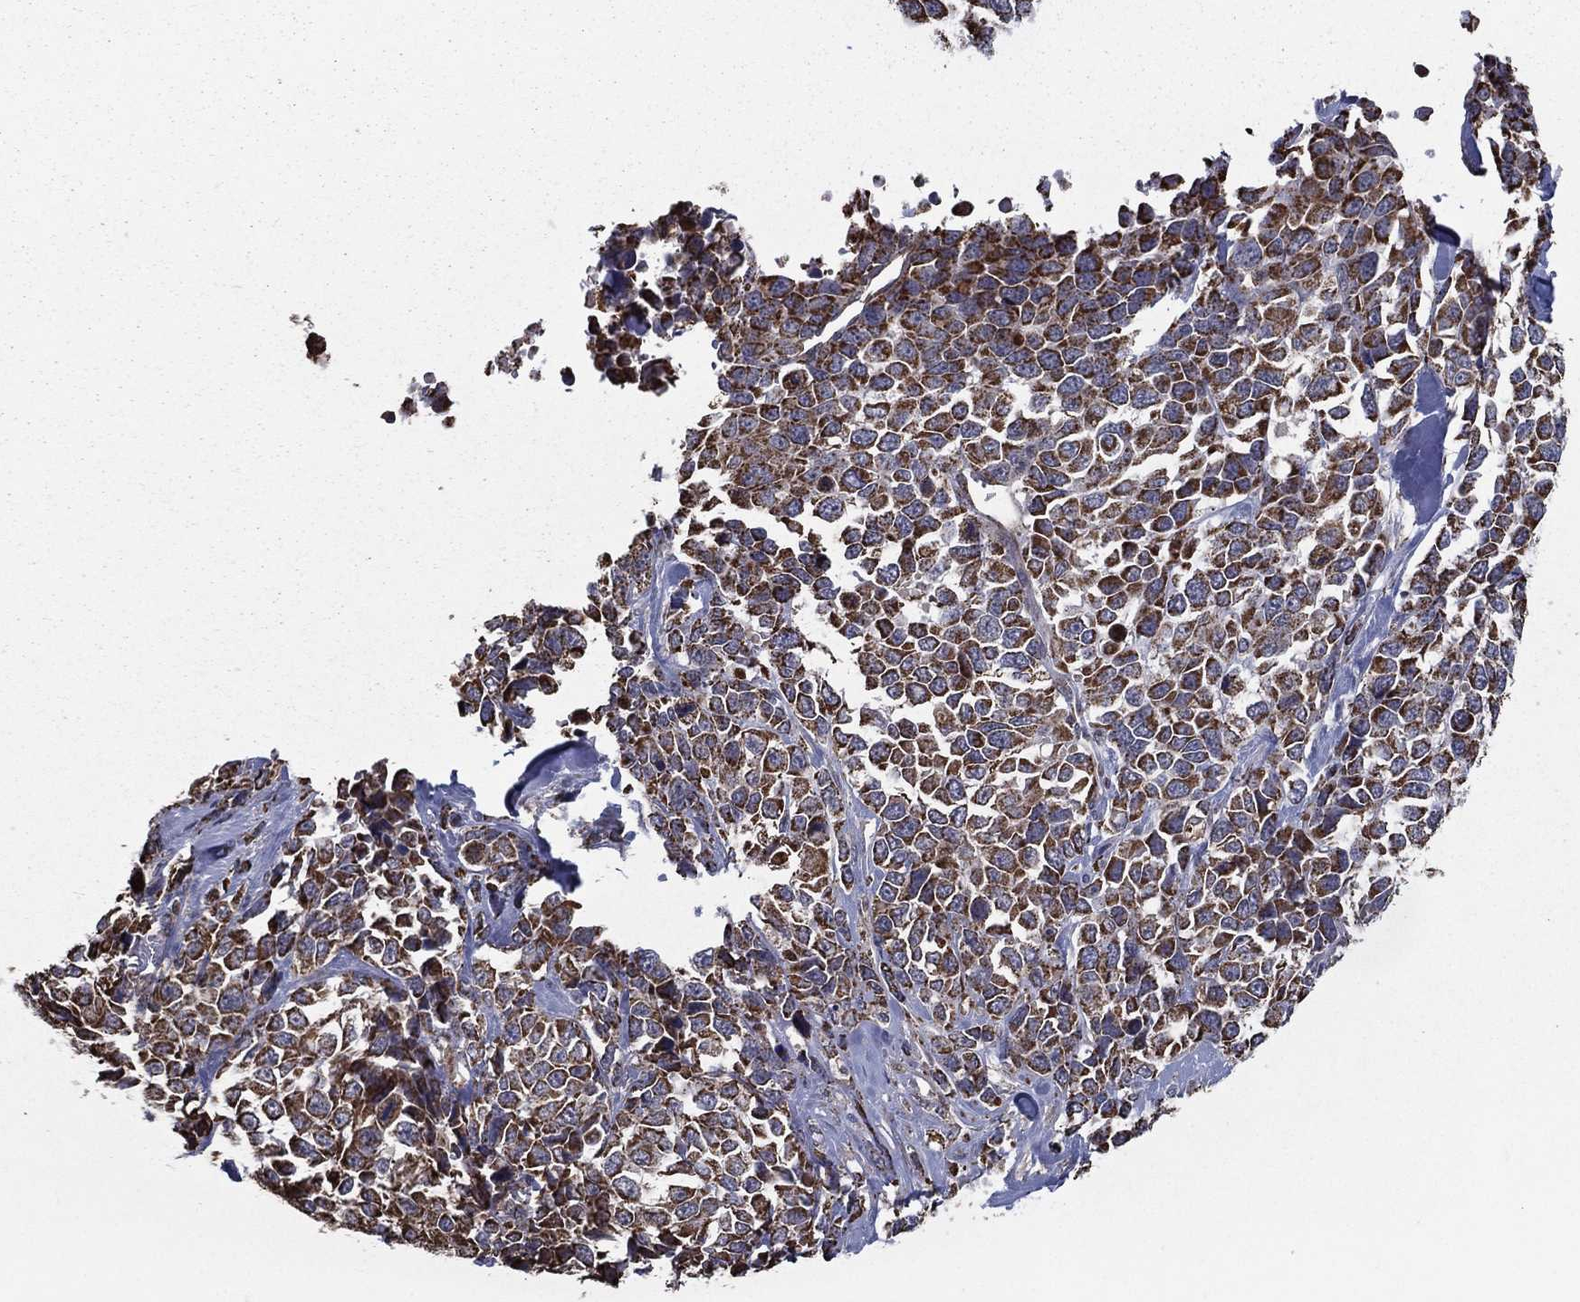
{"staining": {"intensity": "moderate", "quantity": ">75%", "location": "cytoplasmic/membranous"}, "tissue": "melanoma", "cell_type": "Tumor cells", "image_type": "cancer", "snomed": [{"axis": "morphology", "description": "Malignant melanoma, Metastatic site"}, {"axis": "topography", "description": "Skin"}], "caption": "High-magnification brightfield microscopy of malignant melanoma (metastatic site) stained with DAB (brown) and counterstained with hematoxylin (blue). tumor cells exhibit moderate cytoplasmic/membranous positivity is seen in about>75% of cells.", "gene": "RIGI", "patient": {"sex": "male", "age": 84}}